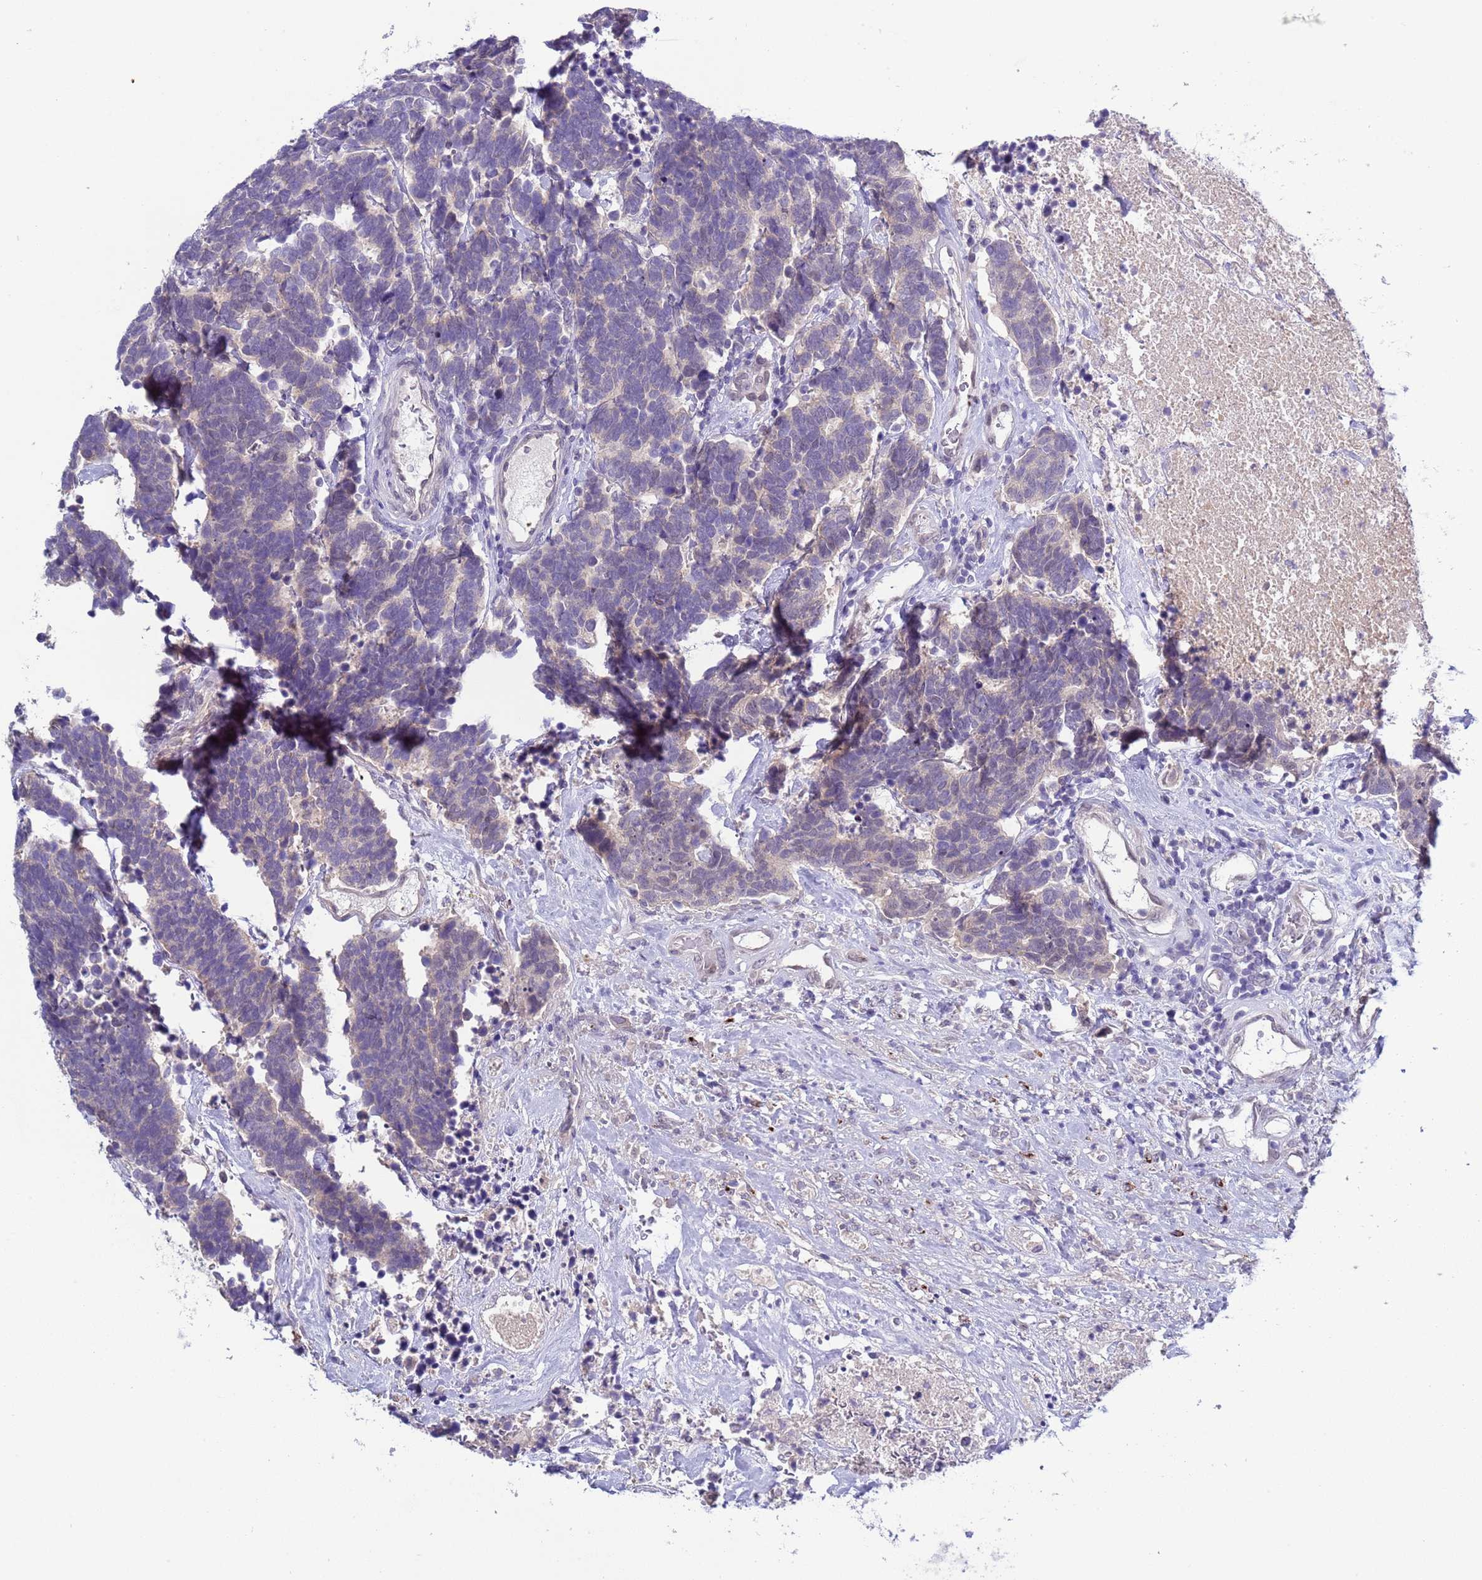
{"staining": {"intensity": "negative", "quantity": "none", "location": "none"}, "tissue": "carcinoid", "cell_type": "Tumor cells", "image_type": "cancer", "snomed": [{"axis": "morphology", "description": "Carcinoma, NOS"}, {"axis": "morphology", "description": "Carcinoid, malignant, NOS"}, {"axis": "topography", "description": "Urinary bladder"}], "caption": "Photomicrograph shows no significant protein positivity in tumor cells of carcinoma.", "gene": "TRMT10A", "patient": {"sex": "male", "age": 57}}